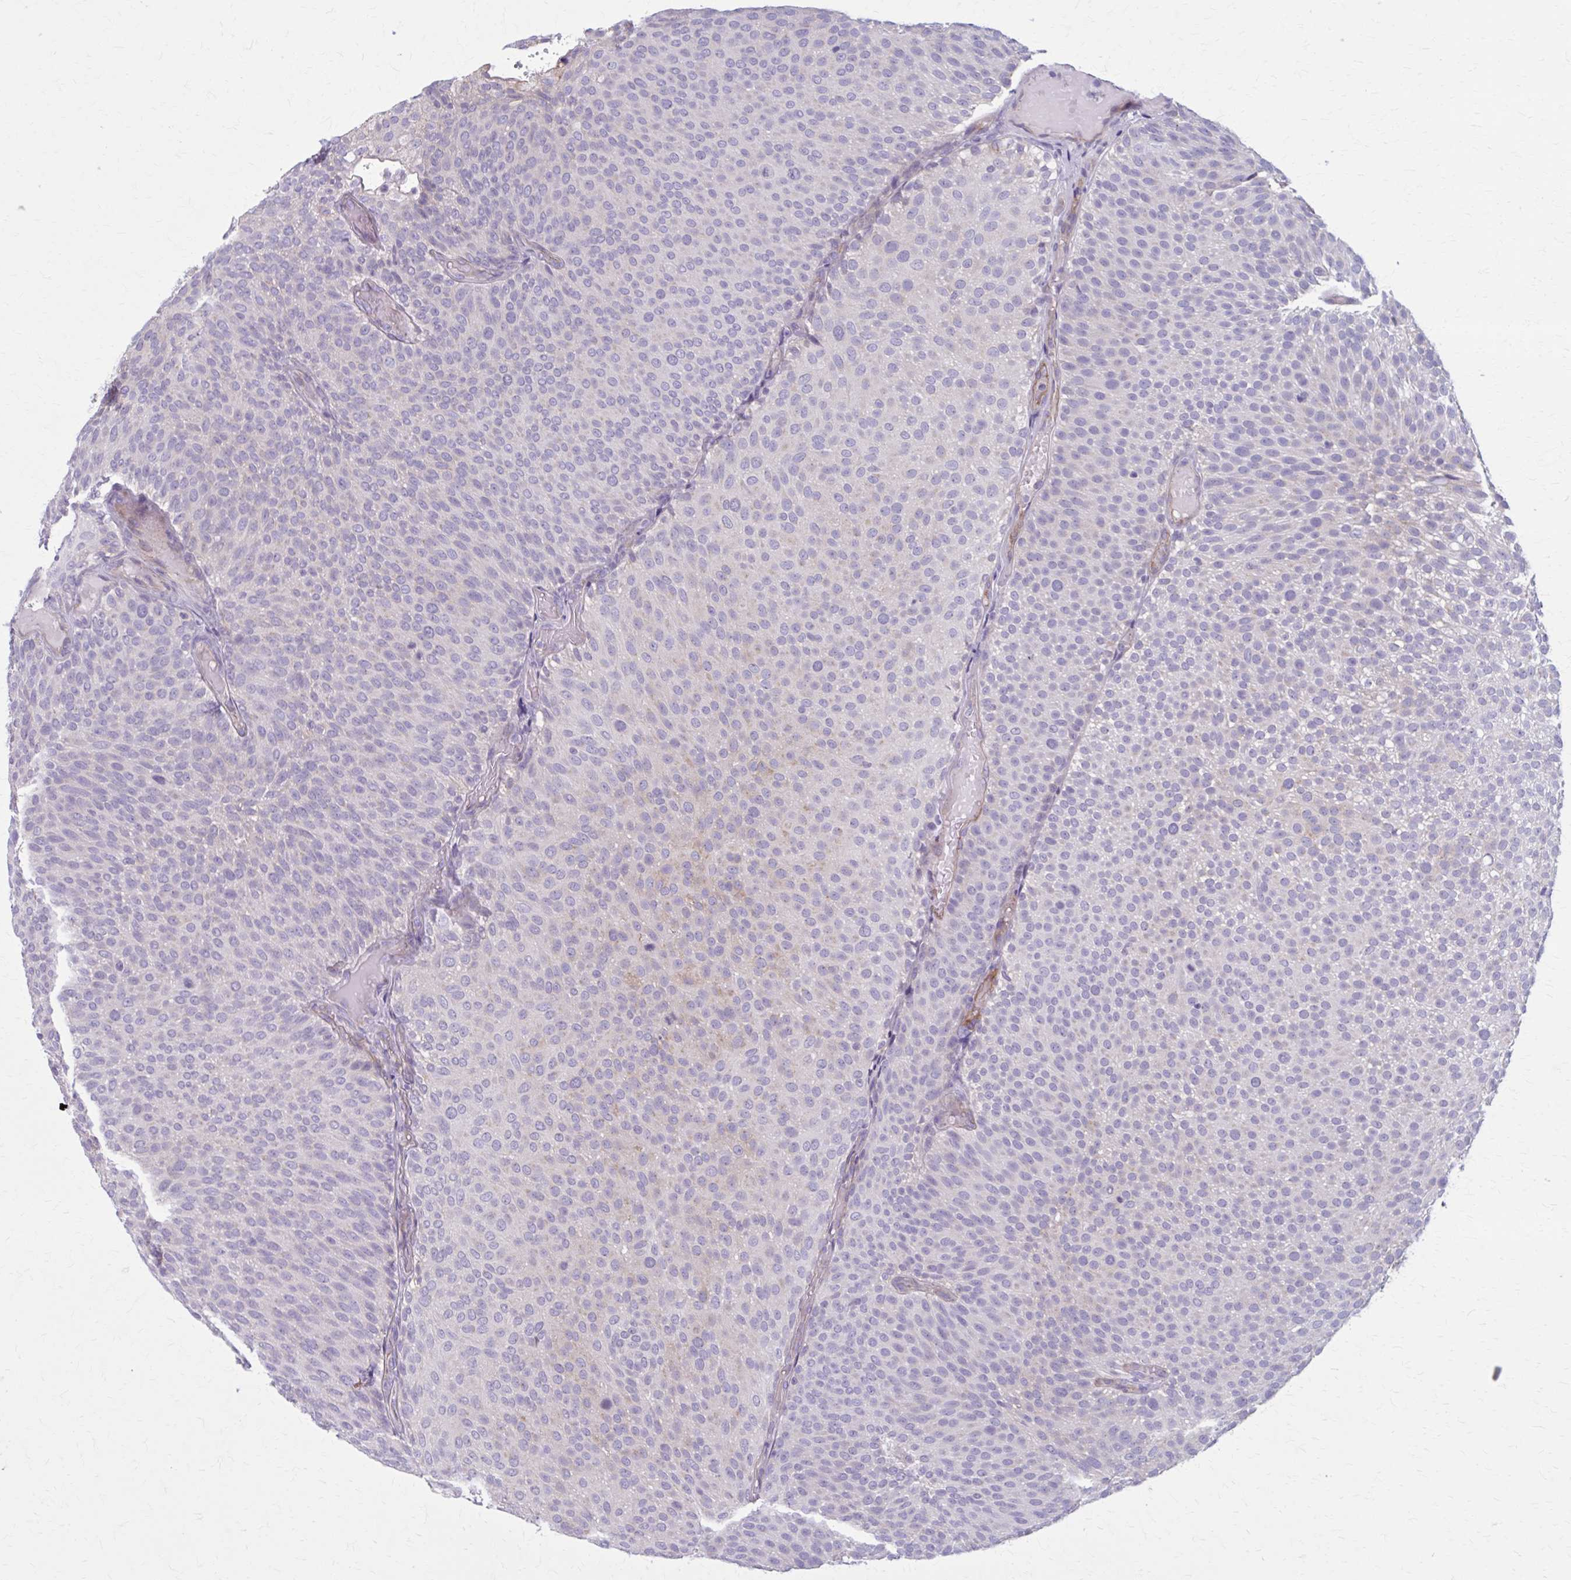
{"staining": {"intensity": "moderate", "quantity": "25%-75%", "location": "cytoplasmic/membranous"}, "tissue": "urothelial cancer", "cell_type": "Tumor cells", "image_type": "cancer", "snomed": [{"axis": "morphology", "description": "Urothelial carcinoma, Low grade"}, {"axis": "topography", "description": "Urinary bladder"}], "caption": "Immunohistochemical staining of urothelial cancer exhibits medium levels of moderate cytoplasmic/membranous protein staining in about 25%-75% of tumor cells.", "gene": "ZDHHC7", "patient": {"sex": "male", "age": 78}}